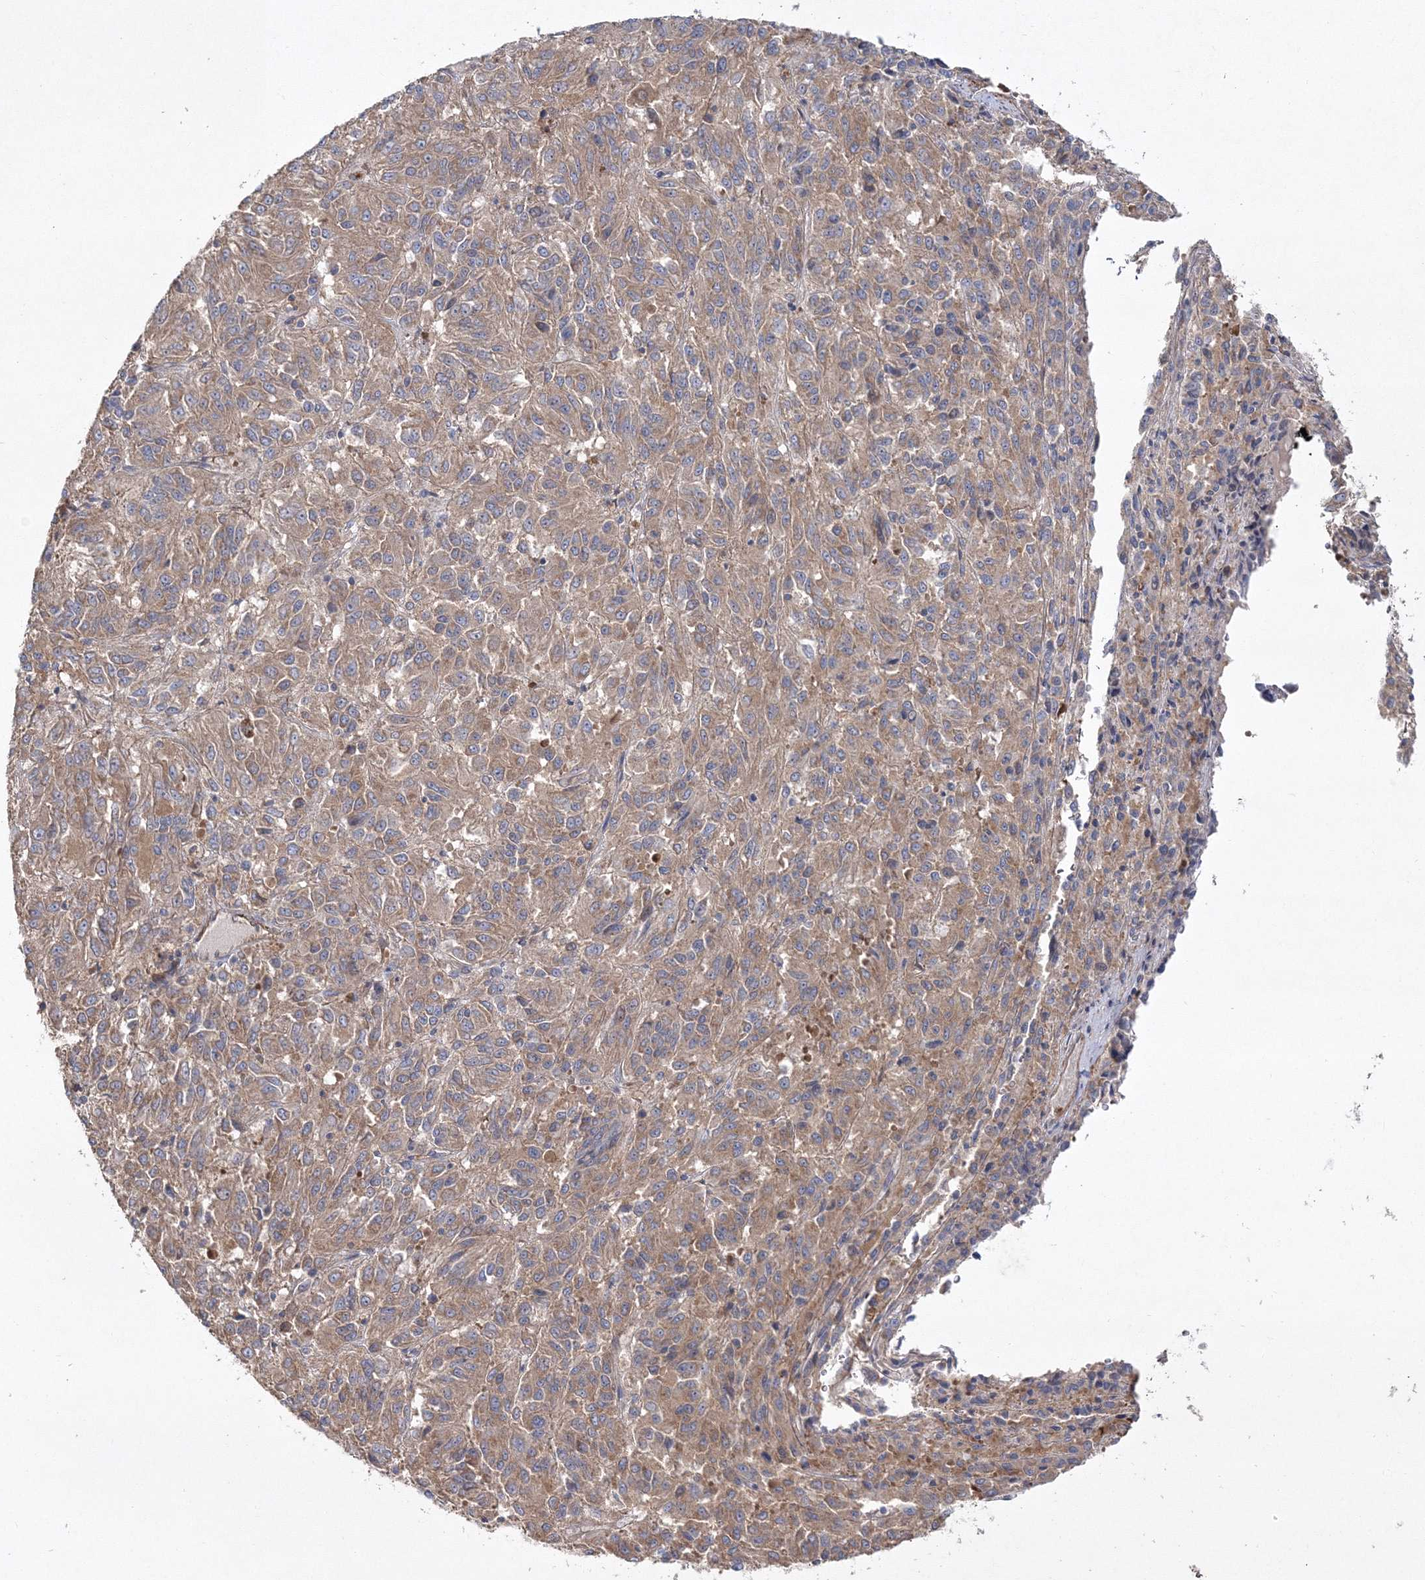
{"staining": {"intensity": "weak", "quantity": ">75%", "location": "cytoplasmic/membranous"}, "tissue": "melanoma", "cell_type": "Tumor cells", "image_type": "cancer", "snomed": [{"axis": "morphology", "description": "Malignant melanoma, Metastatic site"}, {"axis": "topography", "description": "Lung"}], "caption": "This is an image of immunohistochemistry staining of malignant melanoma (metastatic site), which shows weak expression in the cytoplasmic/membranous of tumor cells.", "gene": "ZSWIM6", "patient": {"sex": "male", "age": 64}}